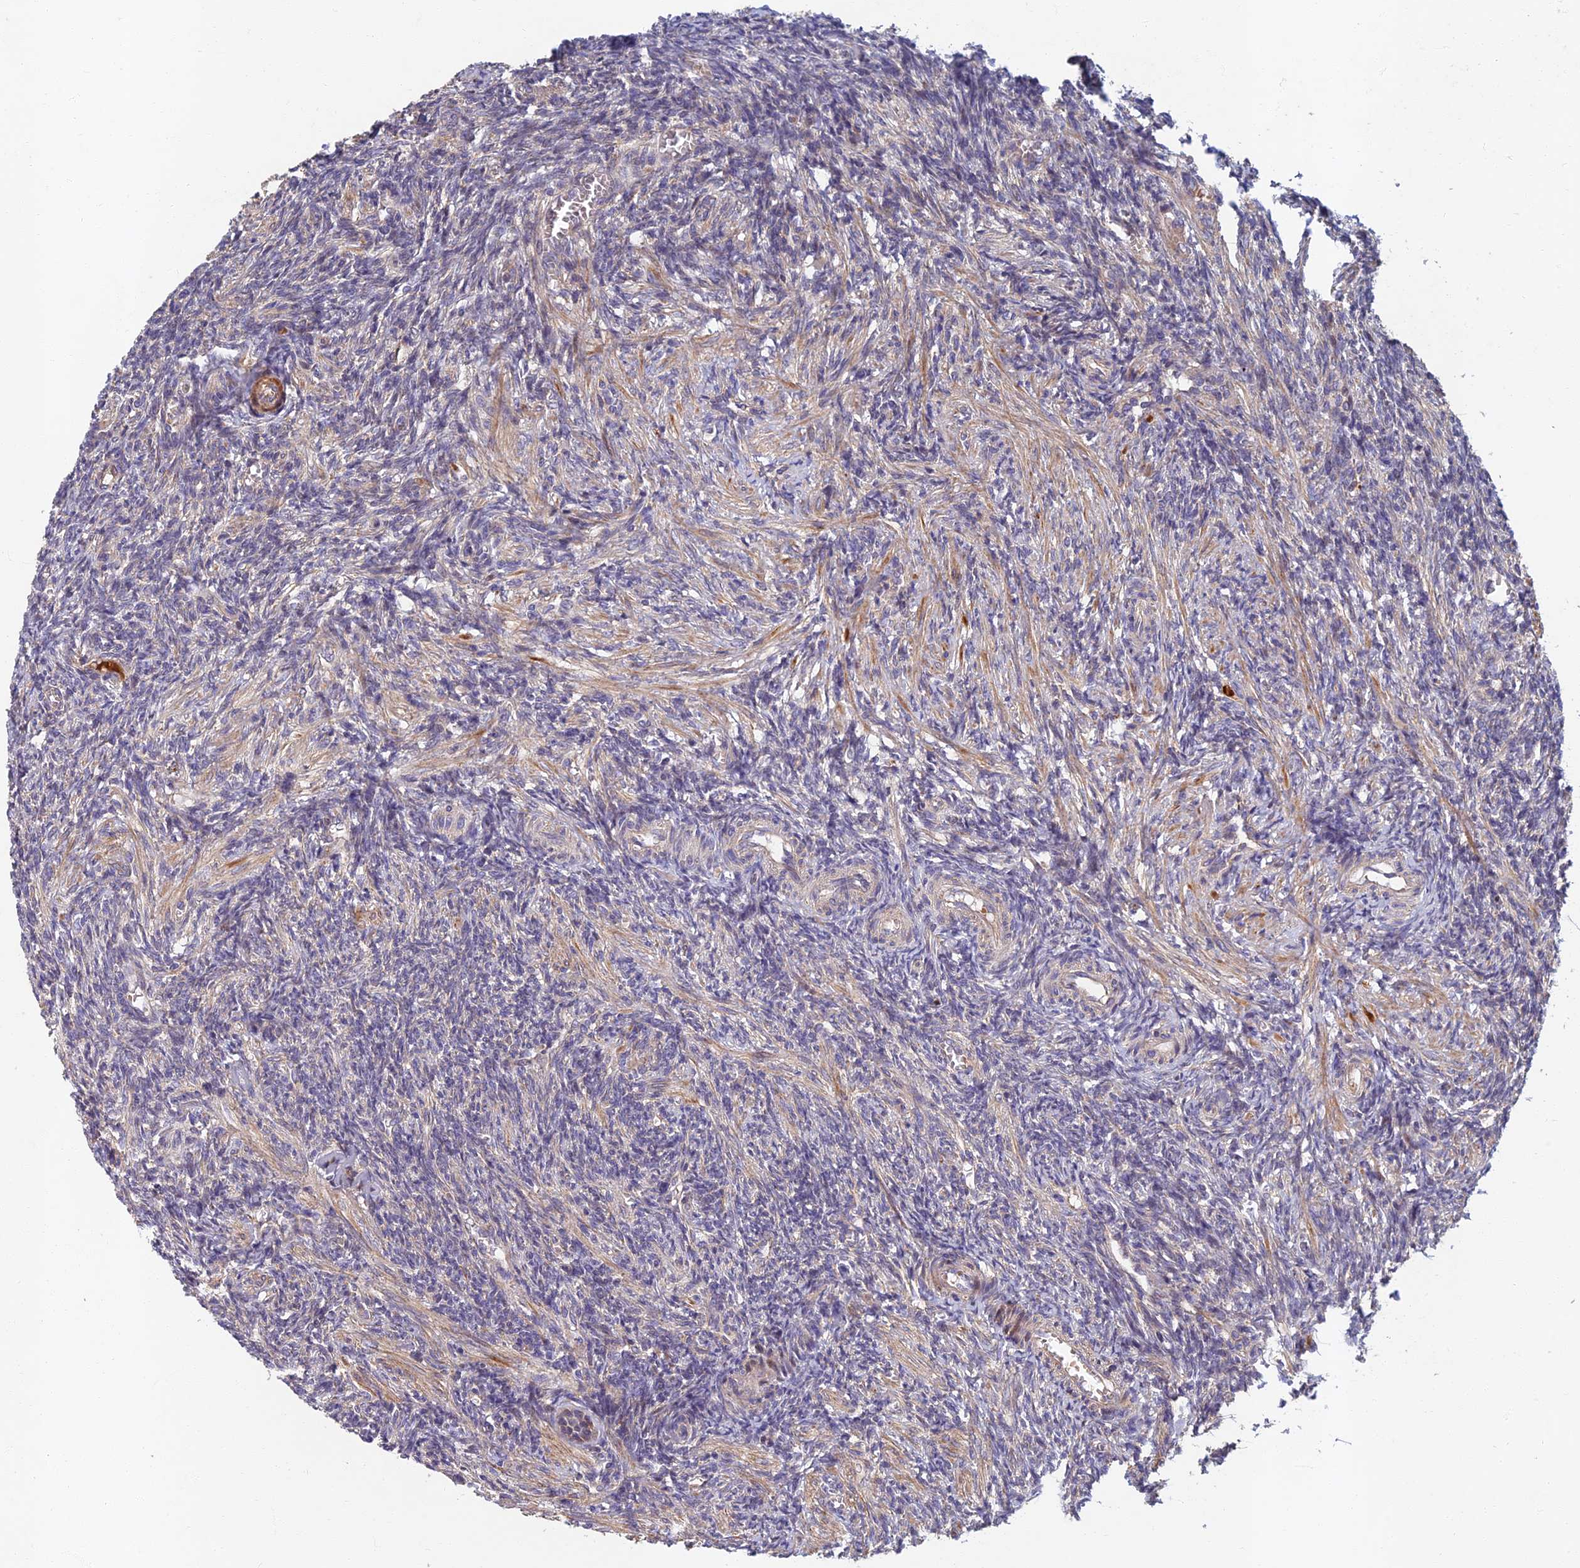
{"staining": {"intensity": "negative", "quantity": "none", "location": "none"}, "tissue": "ovary", "cell_type": "Ovarian stroma cells", "image_type": "normal", "snomed": [{"axis": "morphology", "description": "Normal tissue, NOS"}, {"axis": "topography", "description": "Ovary"}], "caption": "Immunohistochemical staining of unremarkable human ovary exhibits no significant staining in ovarian stroma cells. (DAB (3,3'-diaminobenzidine) immunohistochemistry (IHC), high magnification).", "gene": "SOGA1", "patient": {"sex": "female", "age": 27}}